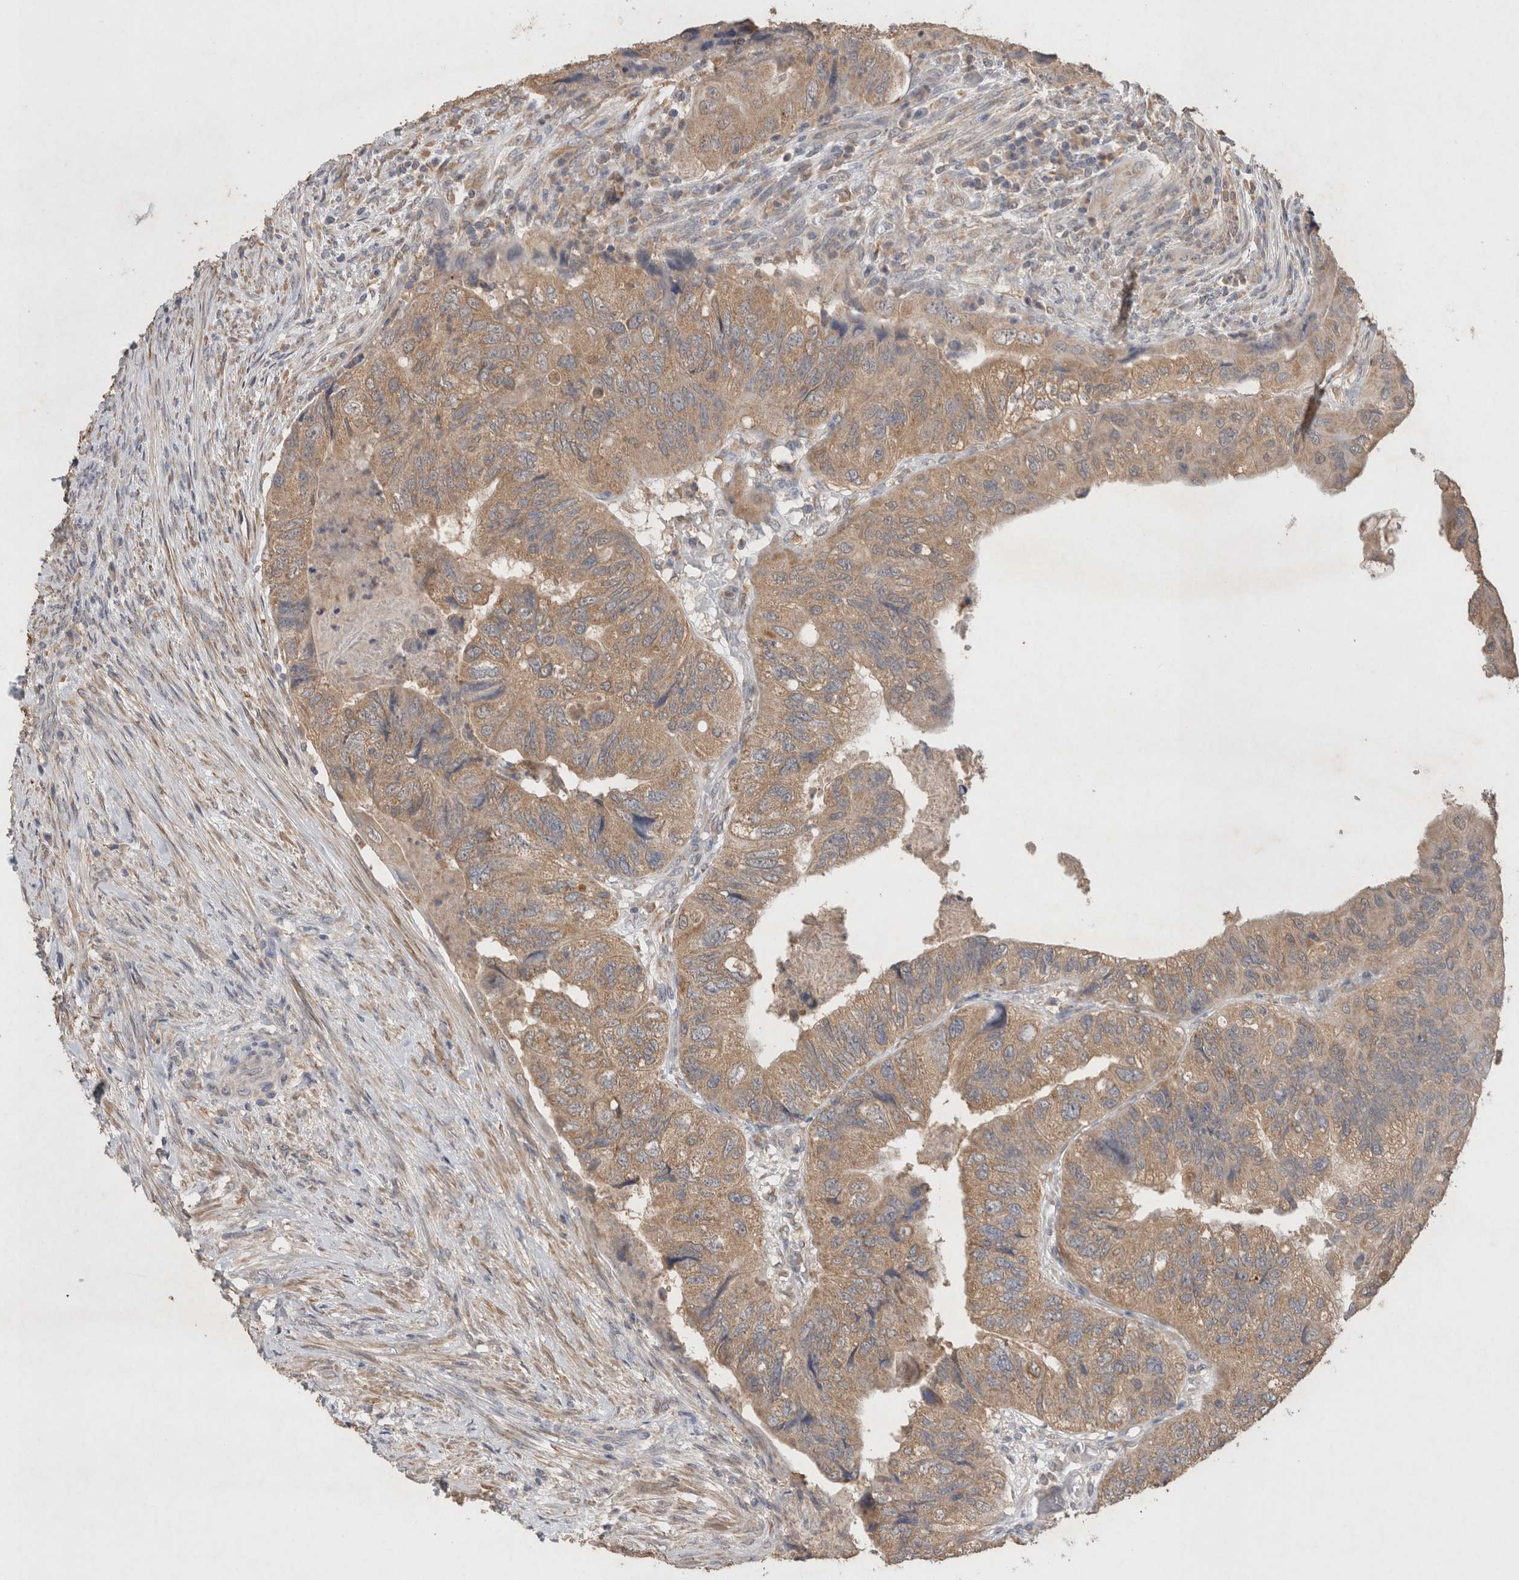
{"staining": {"intensity": "moderate", "quantity": ">75%", "location": "cytoplasmic/membranous"}, "tissue": "colorectal cancer", "cell_type": "Tumor cells", "image_type": "cancer", "snomed": [{"axis": "morphology", "description": "Adenocarcinoma, NOS"}, {"axis": "topography", "description": "Rectum"}], "caption": "Protein staining by immunohistochemistry (IHC) shows moderate cytoplasmic/membranous expression in about >75% of tumor cells in colorectal cancer. Using DAB (brown) and hematoxylin (blue) stains, captured at high magnification using brightfield microscopy.", "gene": "RAB14", "patient": {"sex": "male", "age": 63}}